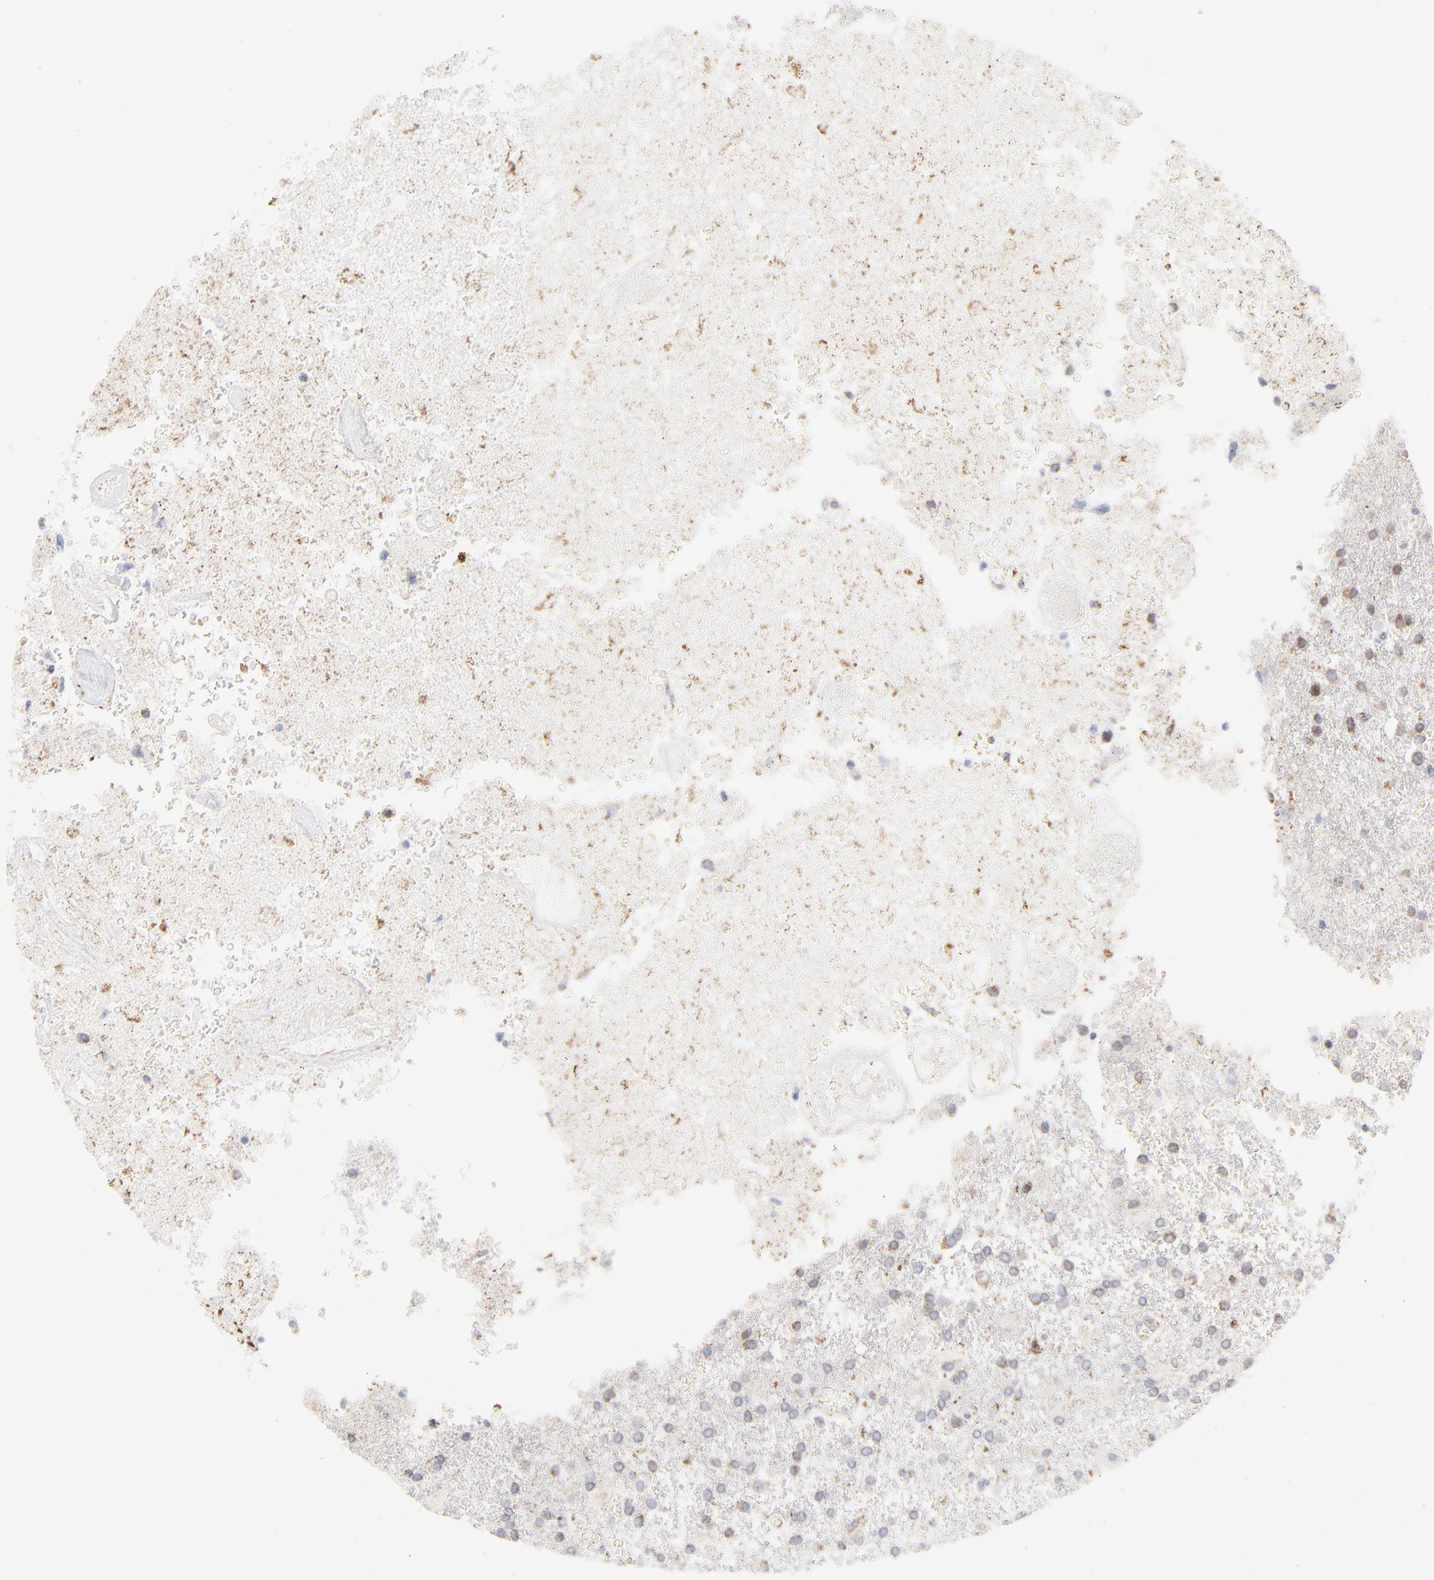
{"staining": {"intensity": "moderate", "quantity": "25%-75%", "location": "cytoplasmic/membranous"}, "tissue": "glioma", "cell_type": "Tumor cells", "image_type": "cancer", "snomed": [{"axis": "morphology", "description": "Glioma, malignant, High grade"}, {"axis": "topography", "description": "Cerebral cortex"}], "caption": "Human glioma stained with a brown dye demonstrates moderate cytoplasmic/membranous positive positivity in about 25%-75% of tumor cells.", "gene": "MRPL58", "patient": {"sex": "male", "age": 79}}